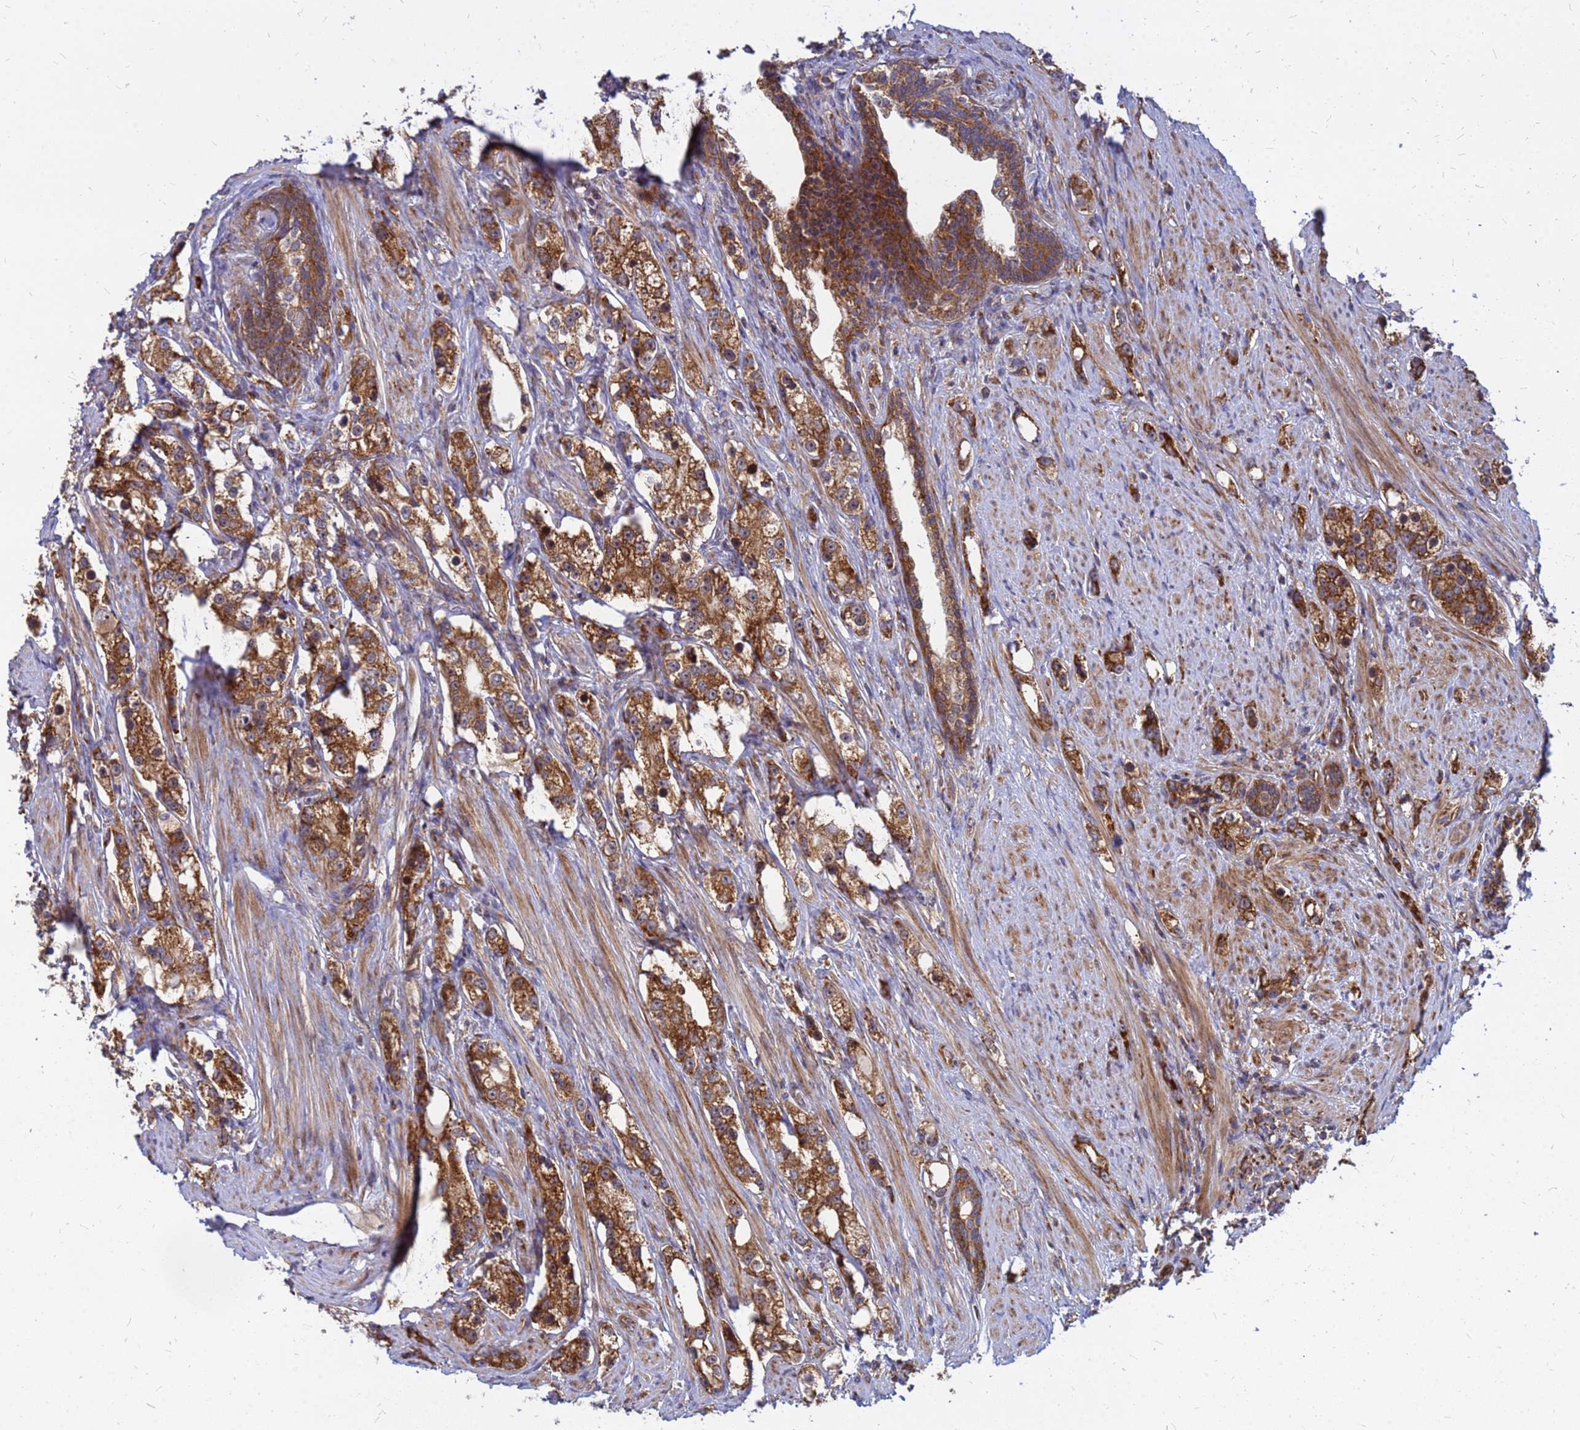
{"staining": {"intensity": "strong", "quantity": ">75%", "location": "cytoplasmic/membranous"}, "tissue": "prostate cancer", "cell_type": "Tumor cells", "image_type": "cancer", "snomed": [{"axis": "morphology", "description": "Adenocarcinoma, High grade"}, {"axis": "topography", "description": "Prostate"}], "caption": "Brown immunohistochemical staining in human prostate cancer demonstrates strong cytoplasmic/membranous positivity in approximately >75% of tumor cells.", "gene": "RPL8", "patient": {"sex": "male", "age": 63}}